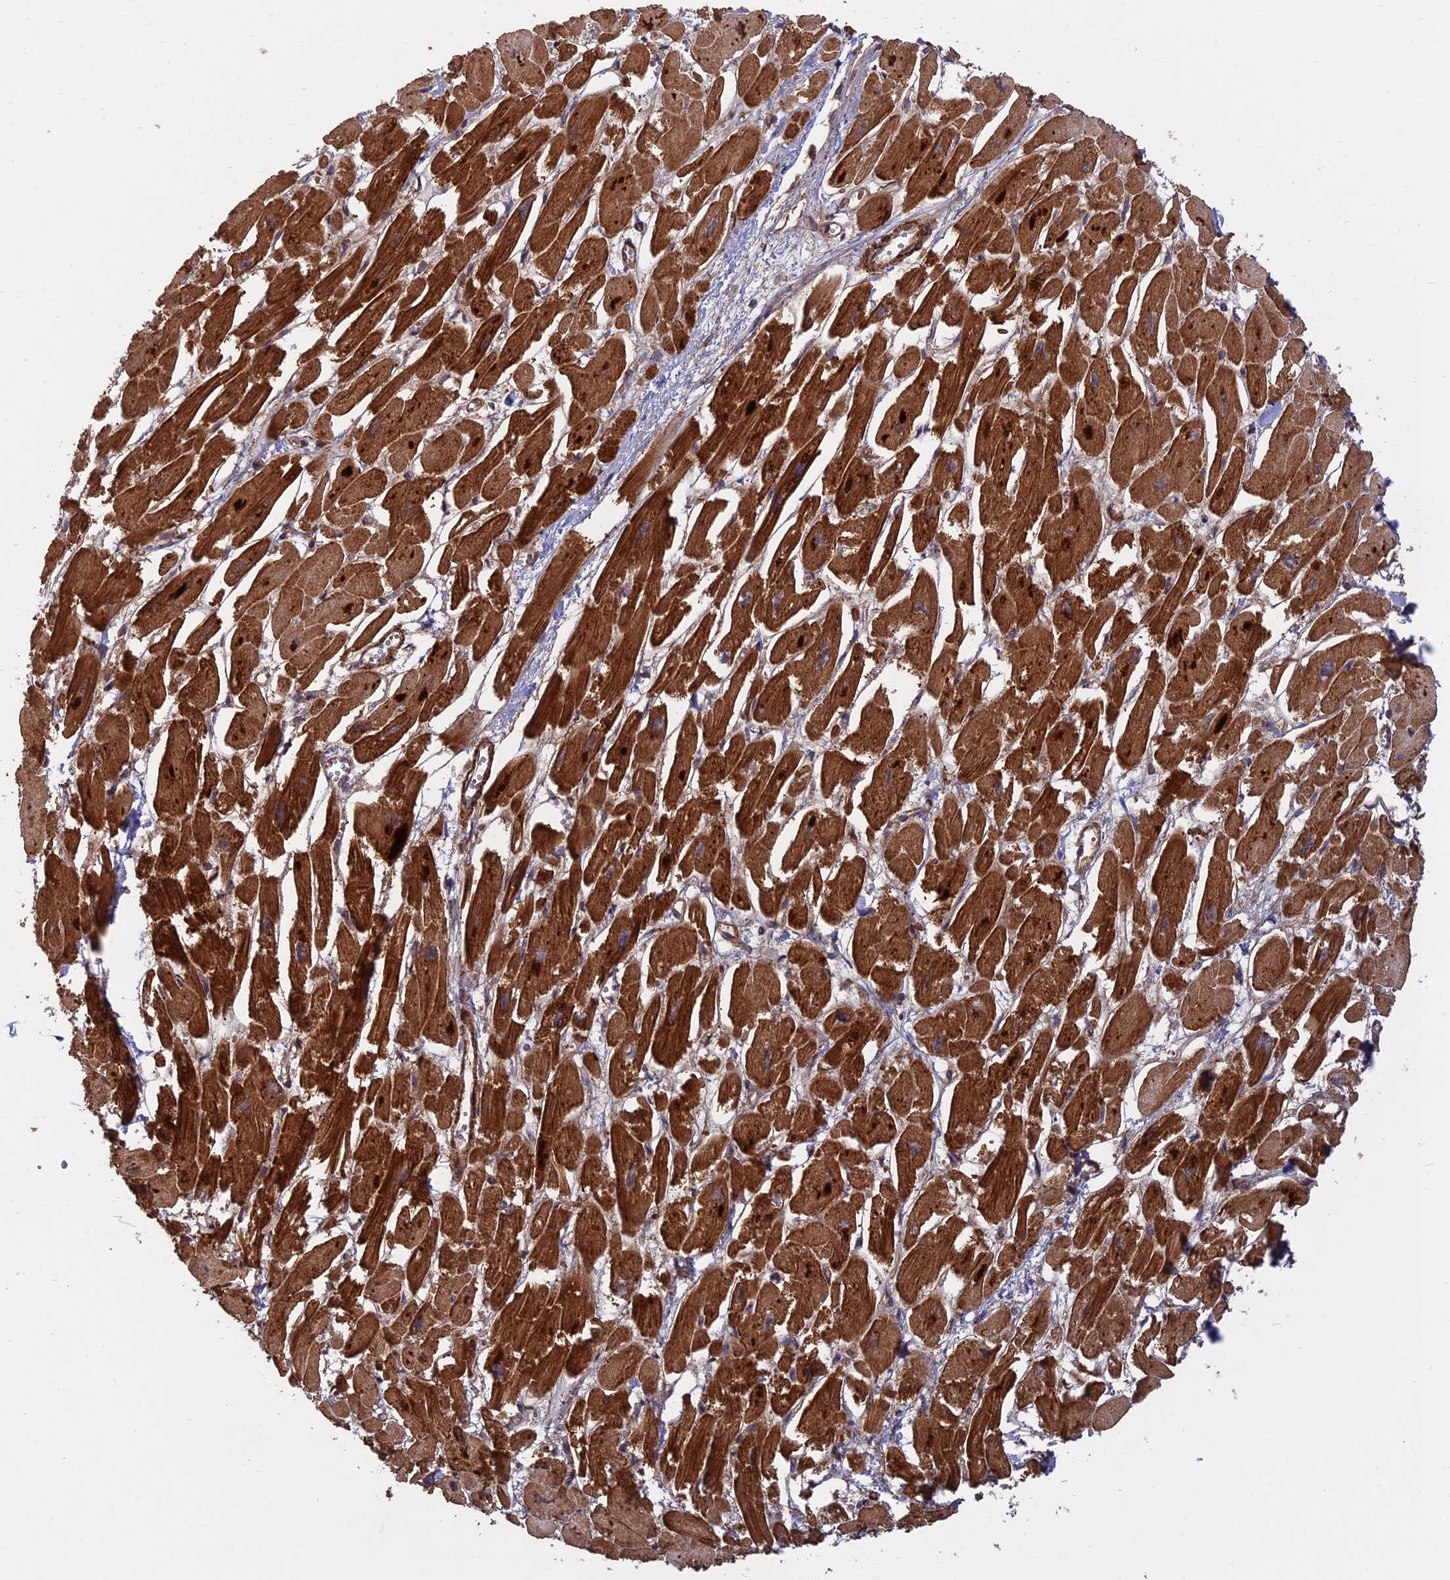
{"staining": {"intensity": "strong", "quantity": ">75%", "location": "cytoplasmic/membranous"}, "tissue": "heart muscle", "cell_type": "Cardiomyocytes", "image_type": "normal", "snomed": [{"axis": "morphology", "description": "Normal tissue, NOS"}, {"axis": "topography", "description": "Heart"}], "caption": "The immunohistochemical stain labels strong cytoplasmic/membranous staining in cardiomyocytes of unremarkable heart muscle.", "gene": "RELCH", "patient": {"sex": "male", "age": 54}}